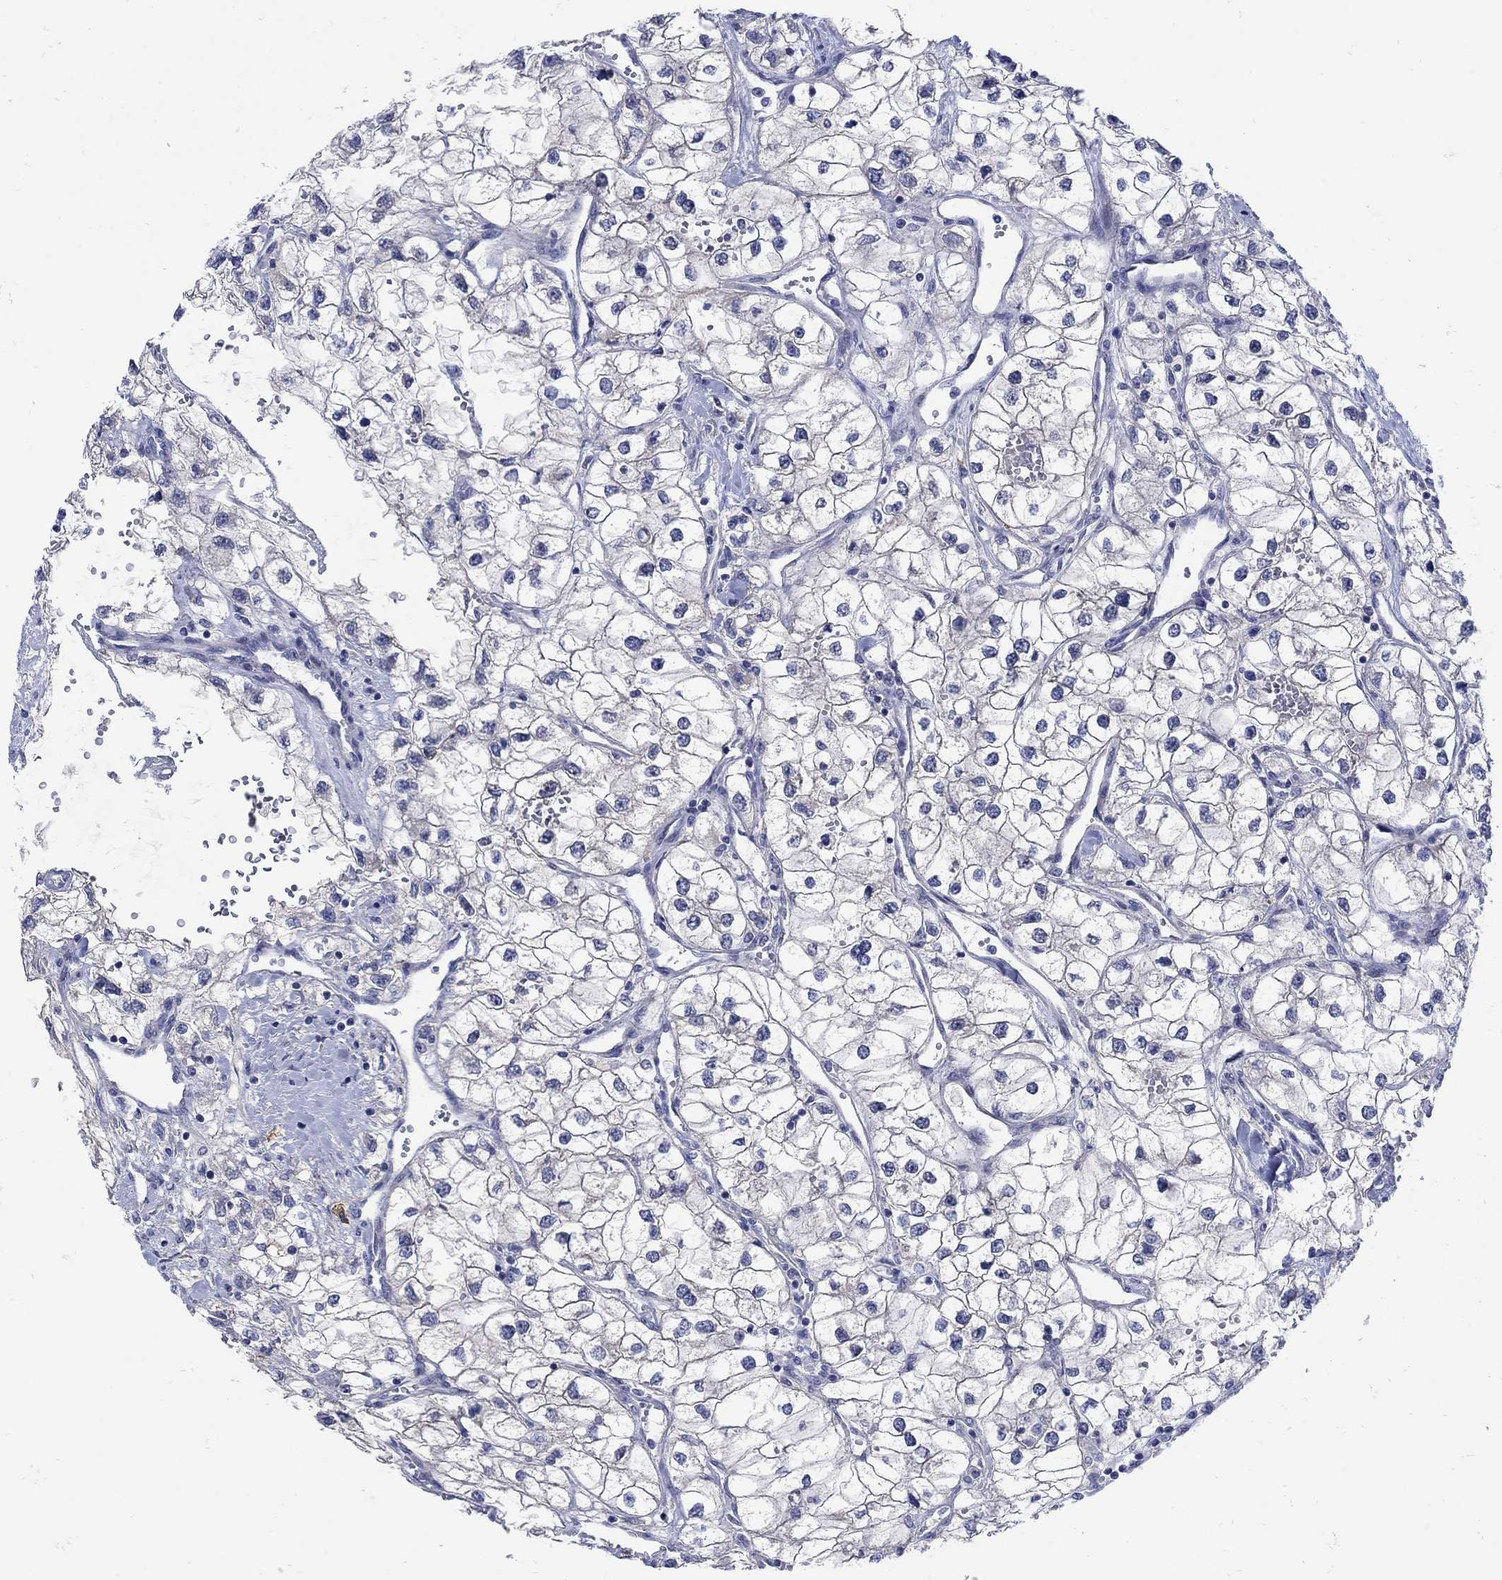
{"staining": {"intensity": "negative", "quantity": "none", "location": "none"}, "tissue": "renal cancer", "cell_type": "Tumor cells", "image_type": "cancer", "snomed": [{"axis": "morphology", "description": "Adenocarcinoma, NOS"}, {"axis": "topography", "description": "Kidney"}], "caption": "High magnification brightfield microscopy of adenocarcinoma (renal) stained with DAB (3,3'-diaminobenzidine) (brown) and counterstained with hematoxylin (blue): tumor cells show no significant positivity.", "gene": "SCN7A", "patient": {"sex": "male", "age": 59}}